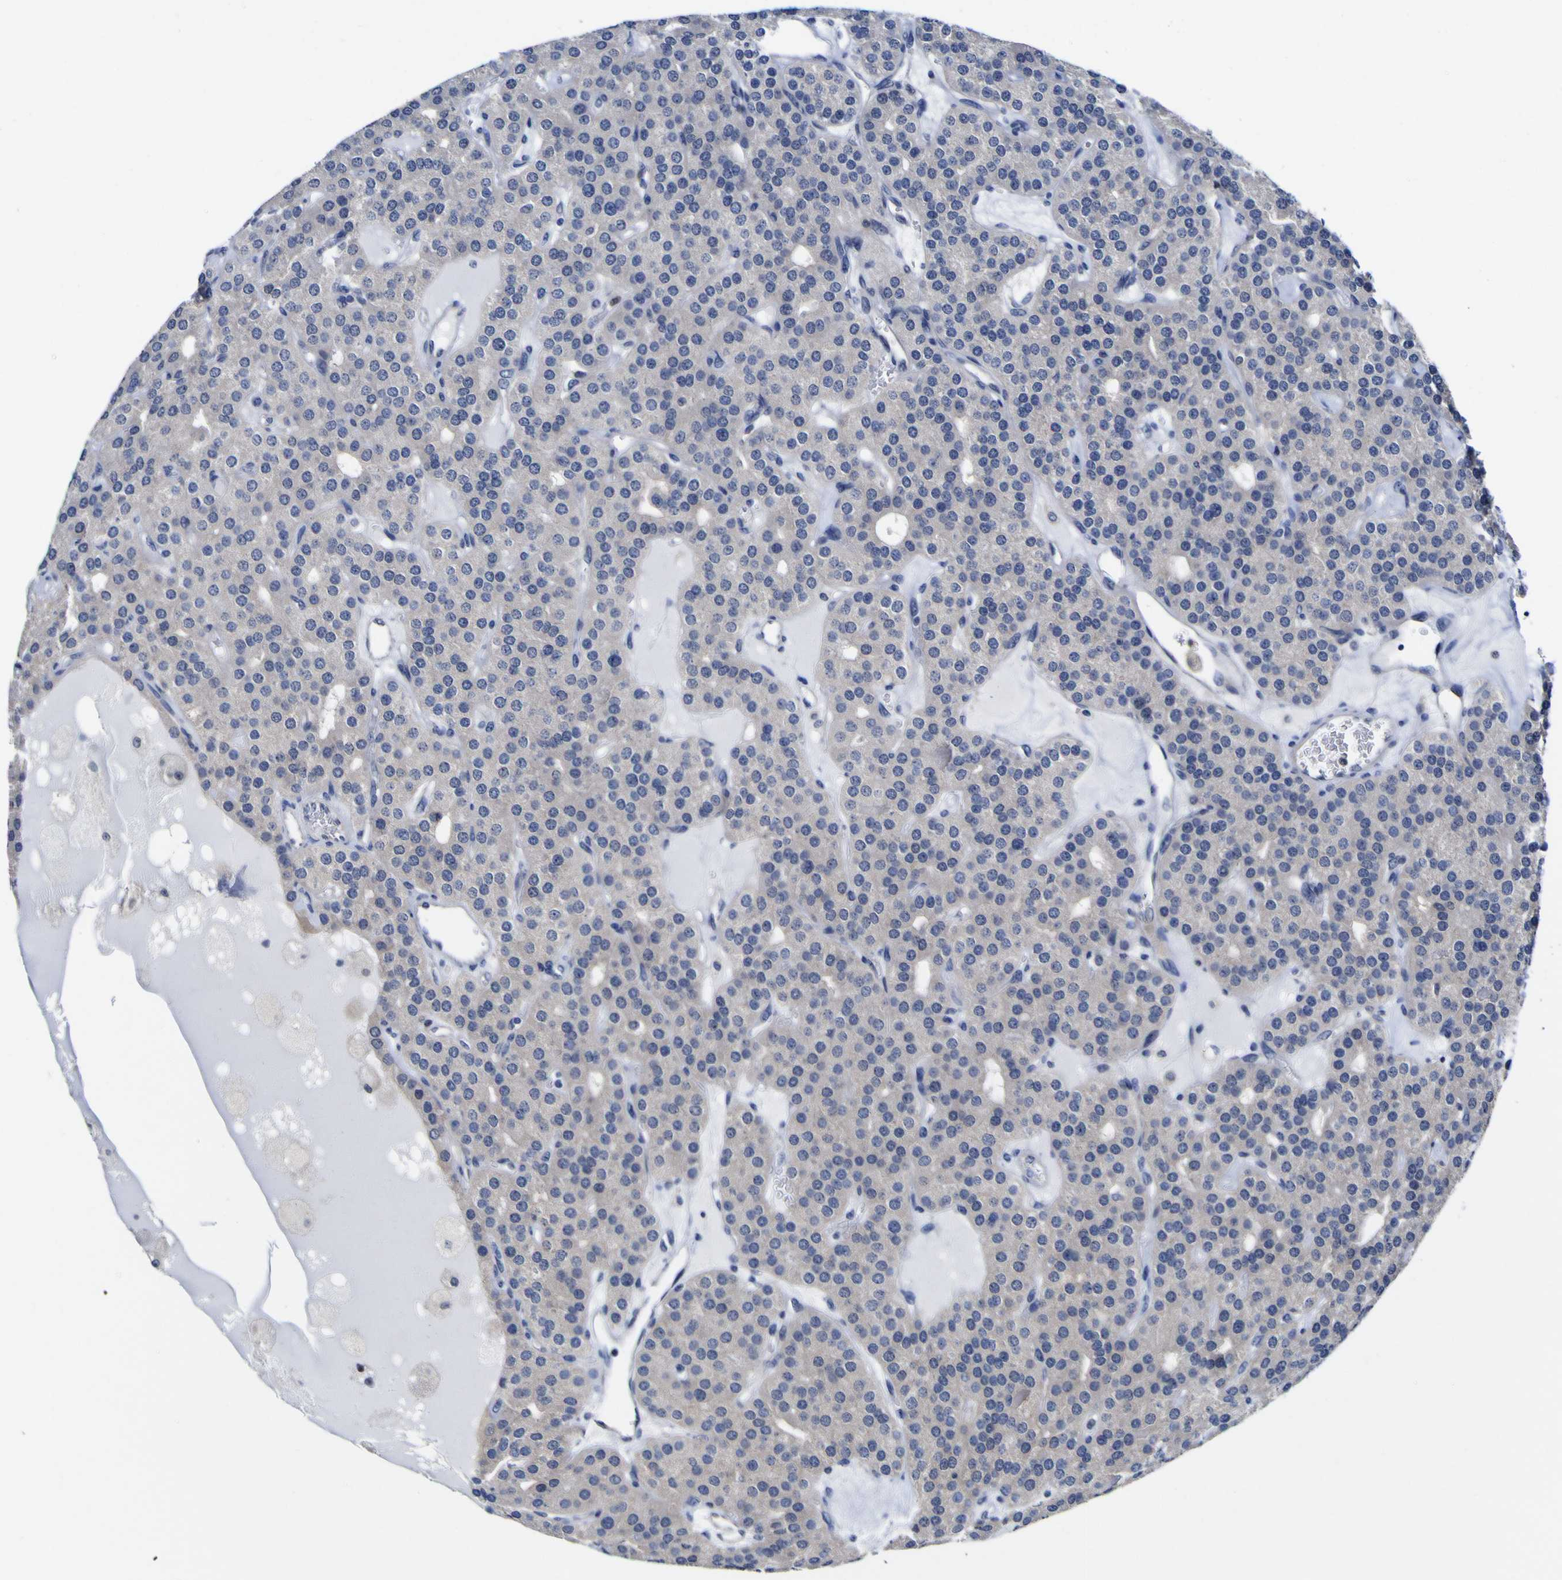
{"staining": {"intensity": "weak", "quantity": "<25%", "location": "cytoplasmic/membranous"}, "tissue": "parathyroid gland", "cell_type": "Glandular cells", "image_type": "normal", "snomed": [{"axis": "morphology", "description": "Normal tissue, NOS"}, {"axis": "morphology", "description": "Adenoma, NOS"}, {"axis": "topography", "description": "Parathyroid gland"}], "caption": "The immunohistochemistry (IHC) micrograph has no significant staining in glandular cells of parathyroid gland.", "gene": "CASP6", "patient": {"sex": "female", "age": 86}}